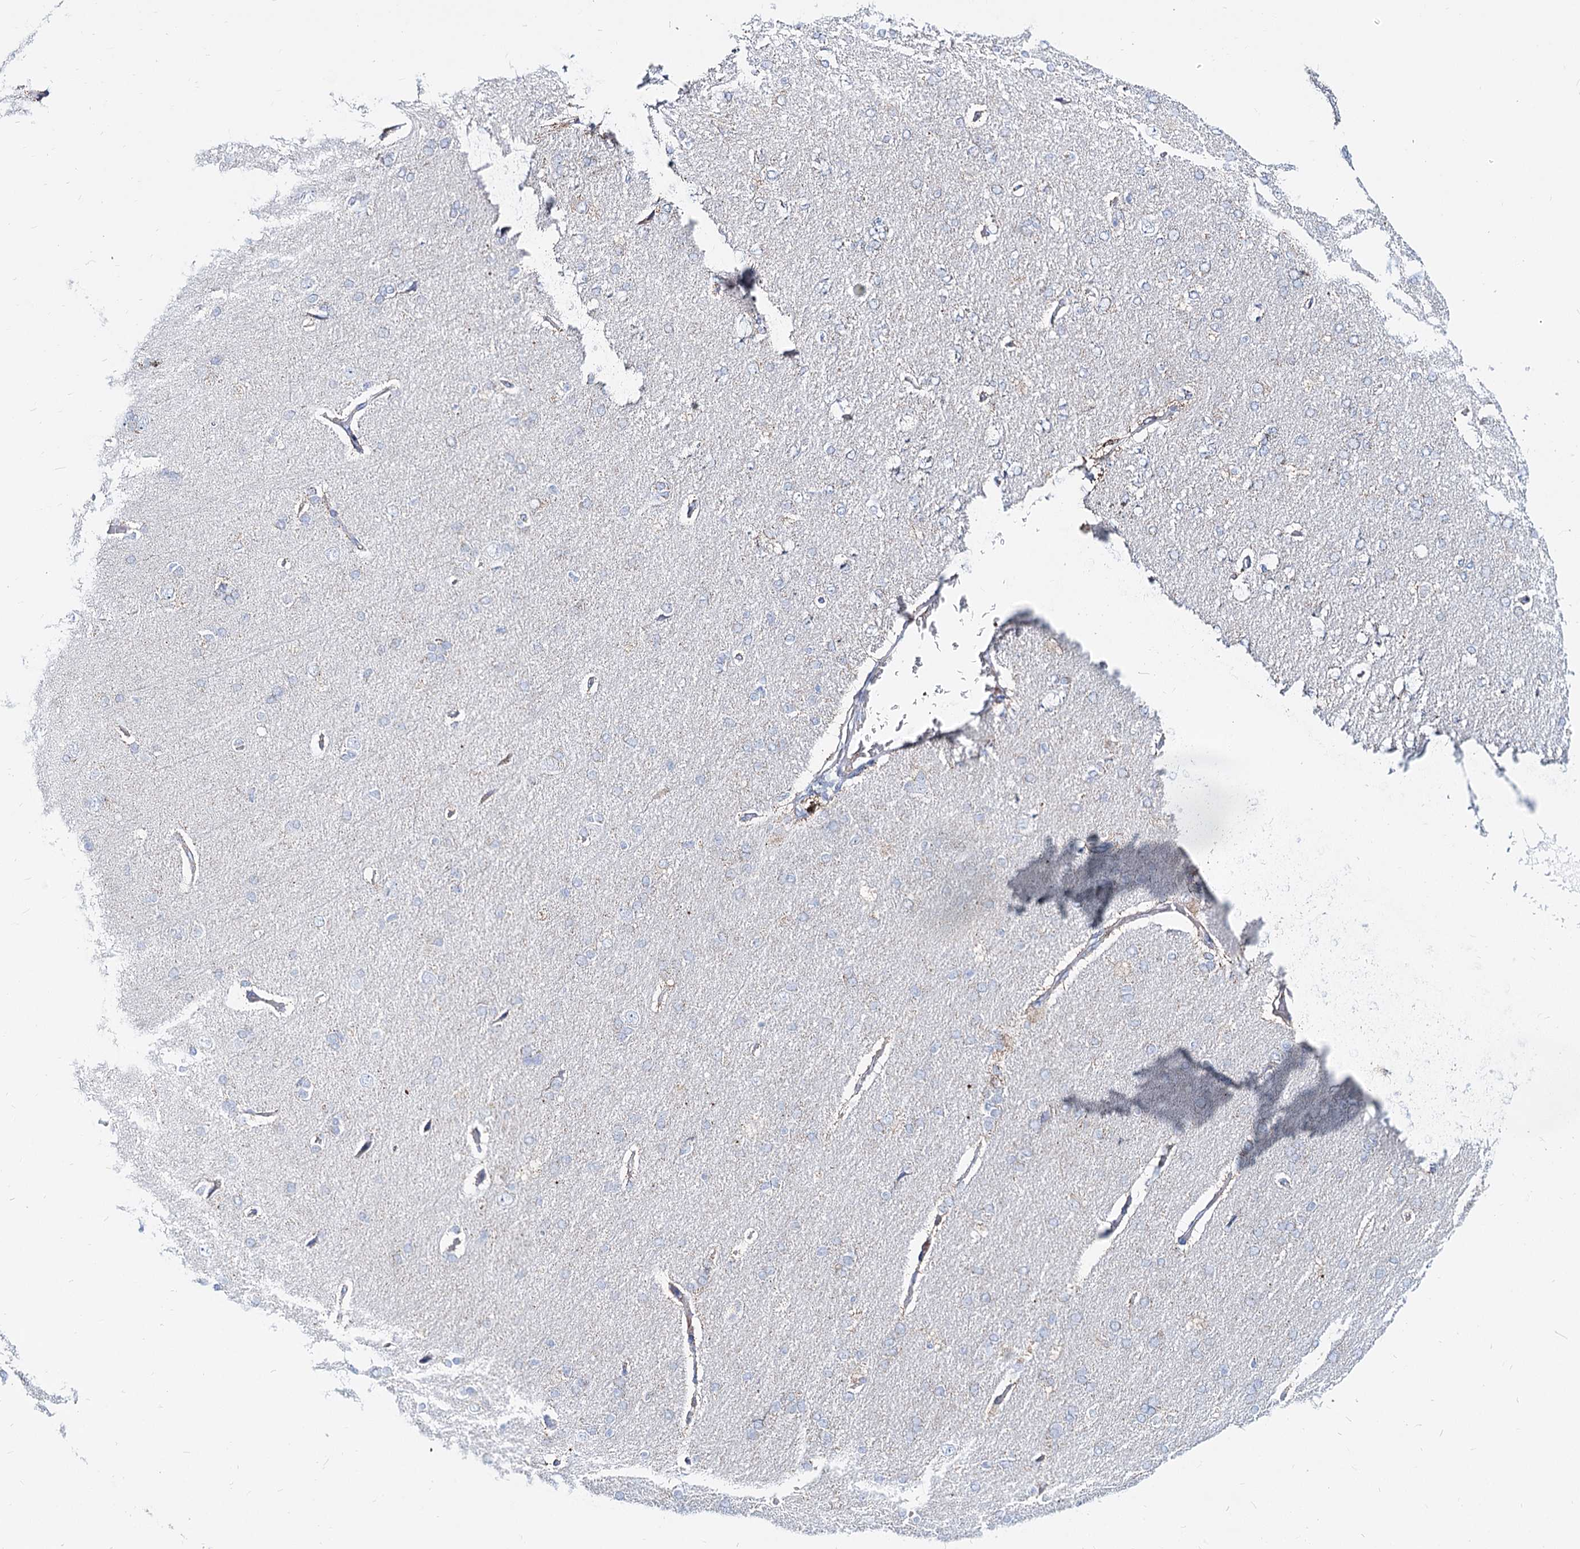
{"staining": {"intensity": "negative", "quantity": "none", "location": "none"}, "tissue": "cerebral cortex", "cell_type": "Endothelial cells", "image_type": "normal", "snomed": [{"axis": "morphology", "description": "Normal tissue, NOS"}, {"axis": "topography", "description": "Cerebral cortex"}], "caption": "Immunohistochemistry photomicrograph of unremarkable cerebral cortex stained for a protein (brown), which shows no positivity in endothelial cells.", "gene": "MCCC2", "patient": {"sex": "male", "age": 62}}